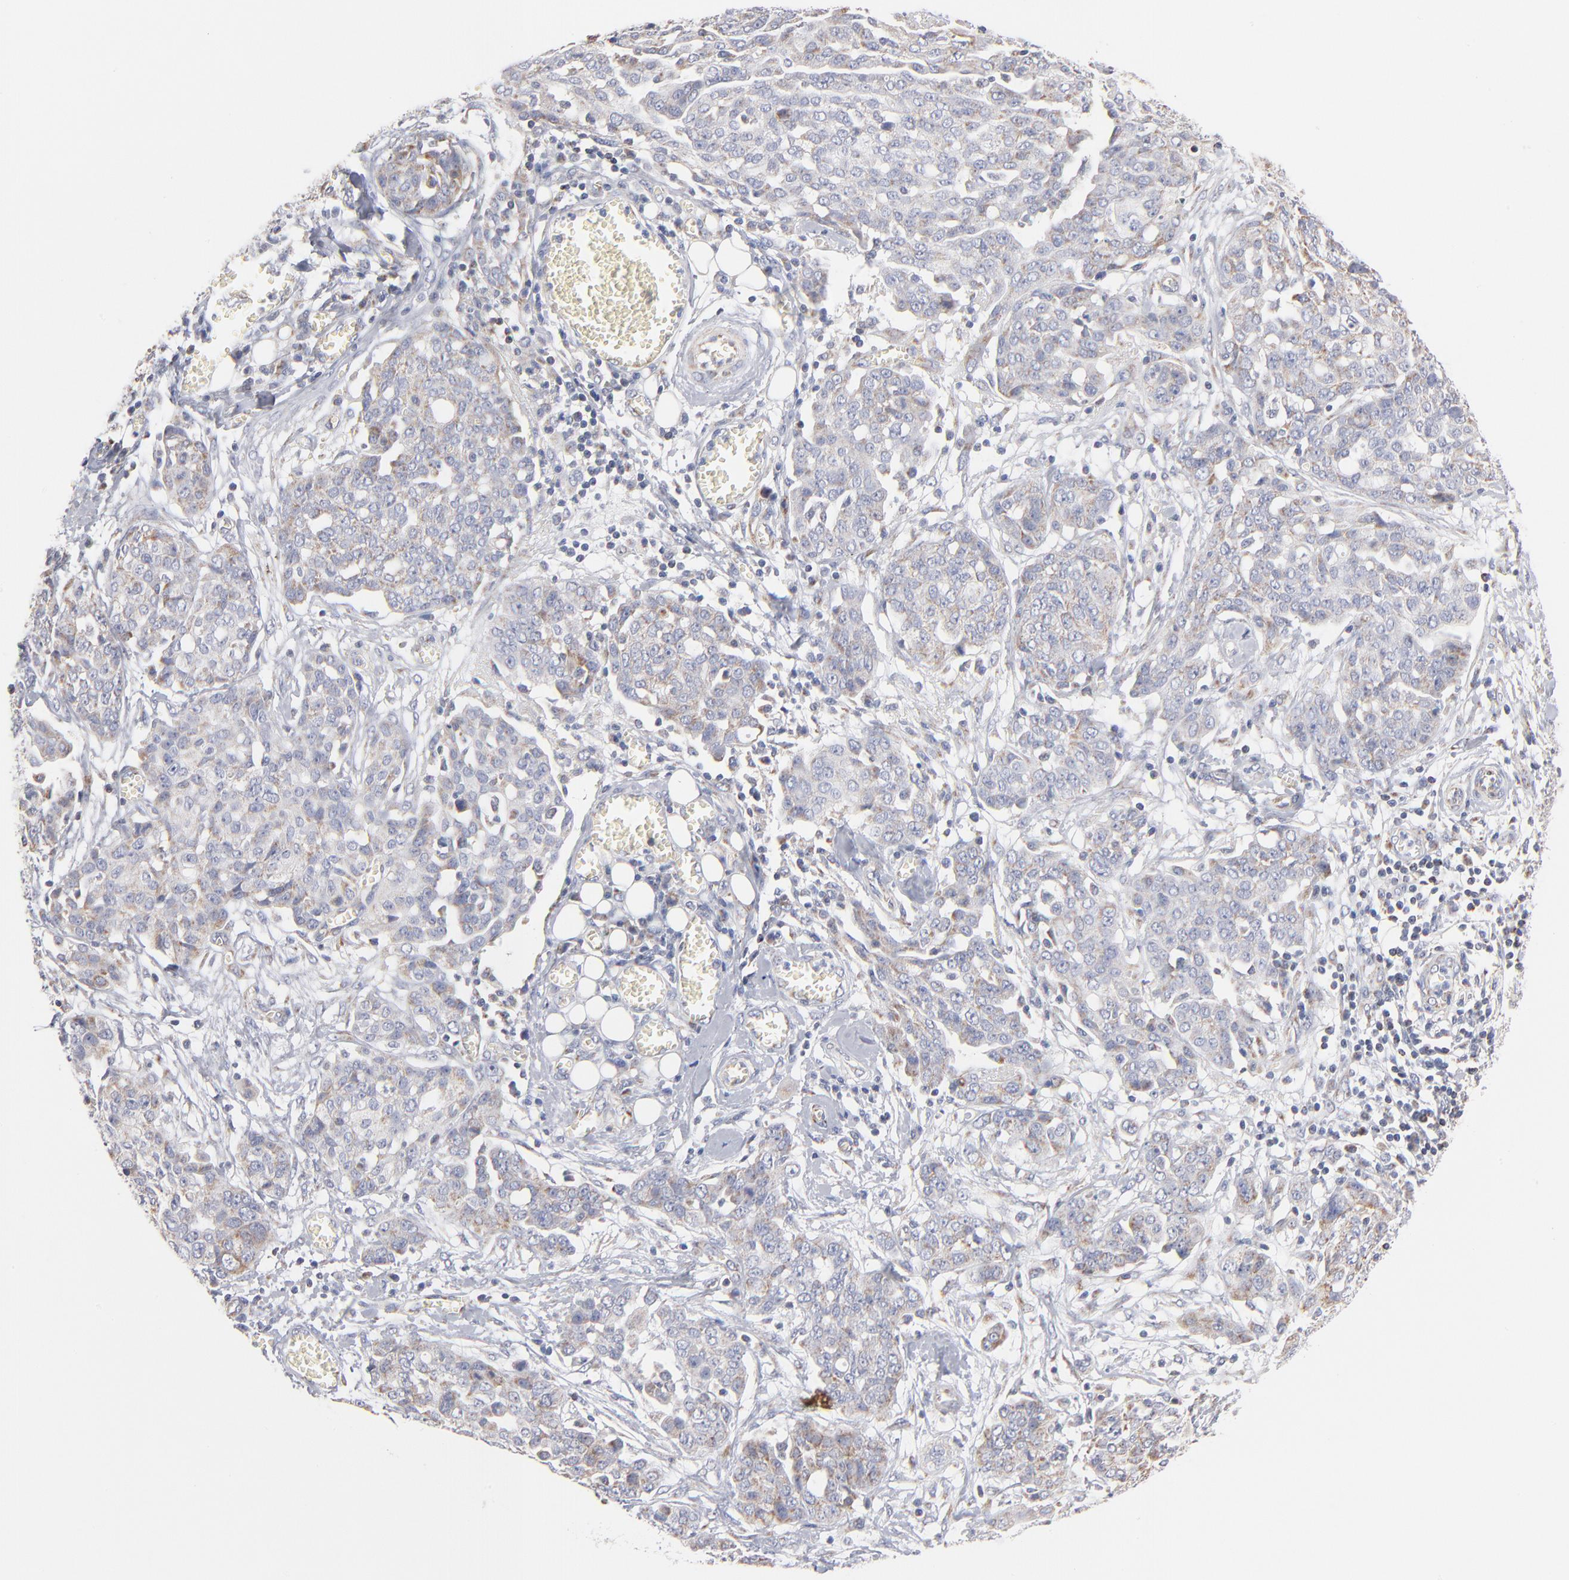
{"staining": {"intensity": "moderate", "quantity": "25%-75%", "location": "cytoplasmic/membranous"}, "tissue": "ovarian cancer", "cell_type": "Tumor cells", "image_type": "cancer", "snomed": [{"axis": "morphology", "description": "Cystadenocarcinoma, serous, NOS"}, {"axis": "topography", "description": "Soft tissue"}, {"axis": "topography", "description": "Ovary"}], "caption": "A brown stain highlights moderate cytoplasmic/membranous expression of a protein in human ovarian cancer (serous cystadenocarcinoma) tumor cells.", "gene": "MRPL58", "patient": {"sex": "female", "age": 57}}